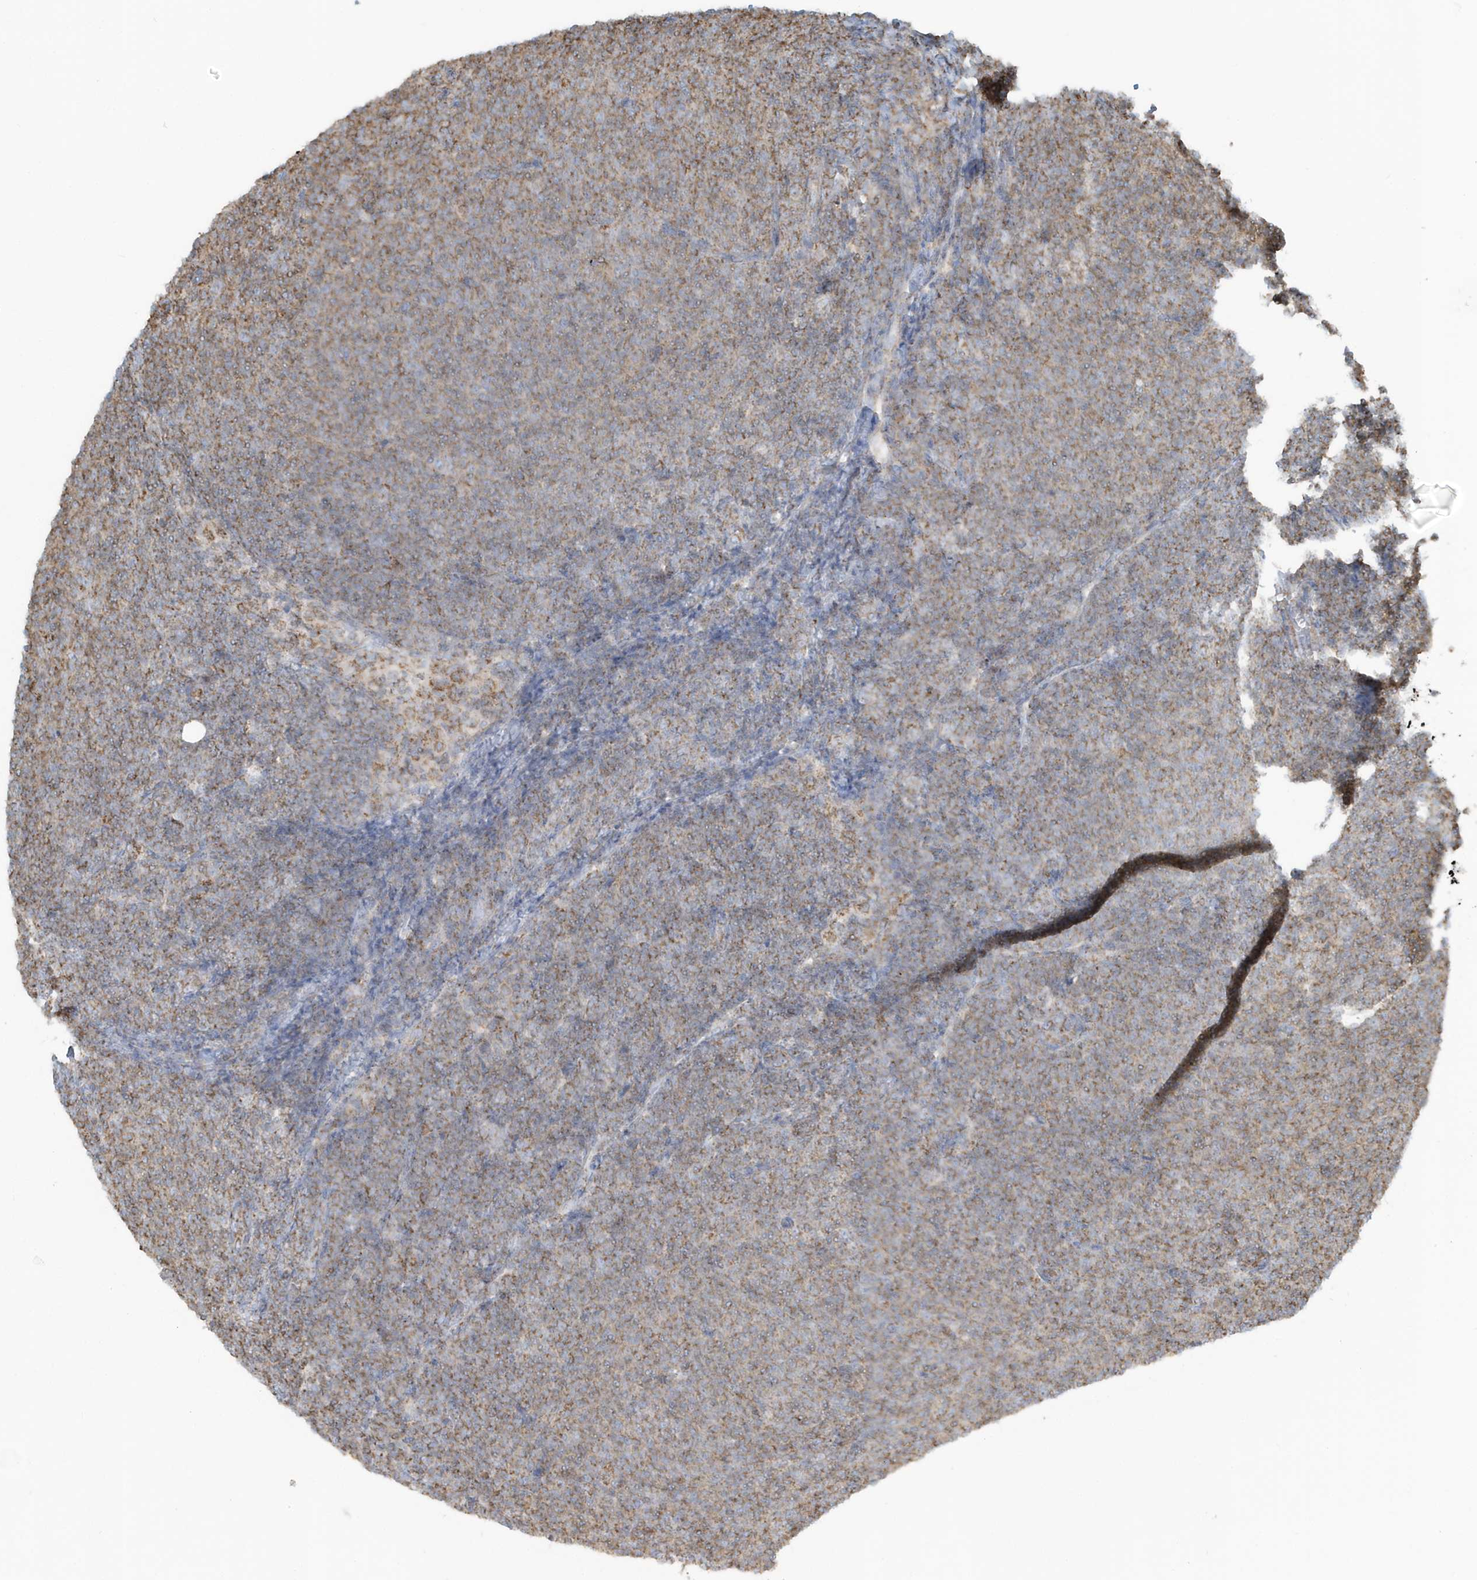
{"staining": {"intensity": "moderate", "quantity": ">75%", "location": "cytoplasmic/membranous"}, "tissue": "lymphoma", "cell_type": "Tumor cells", "image_type": "cancer", "snomed": [{"axis": "morphology", "description": "Malignant lymphoma, non-Hodgkin's type, Low grade"}, {"axis": "topography", "description": "Lymph node"}], "caption": "Malignant lymphoma, non-Hodgkin's type (low-grade) stained for a protein displays moderate cytoplasmic/membranous positivity in tumor cells.", "gene": "RAB11FIP3", "patient": {"sex": "male", "age": 66}}